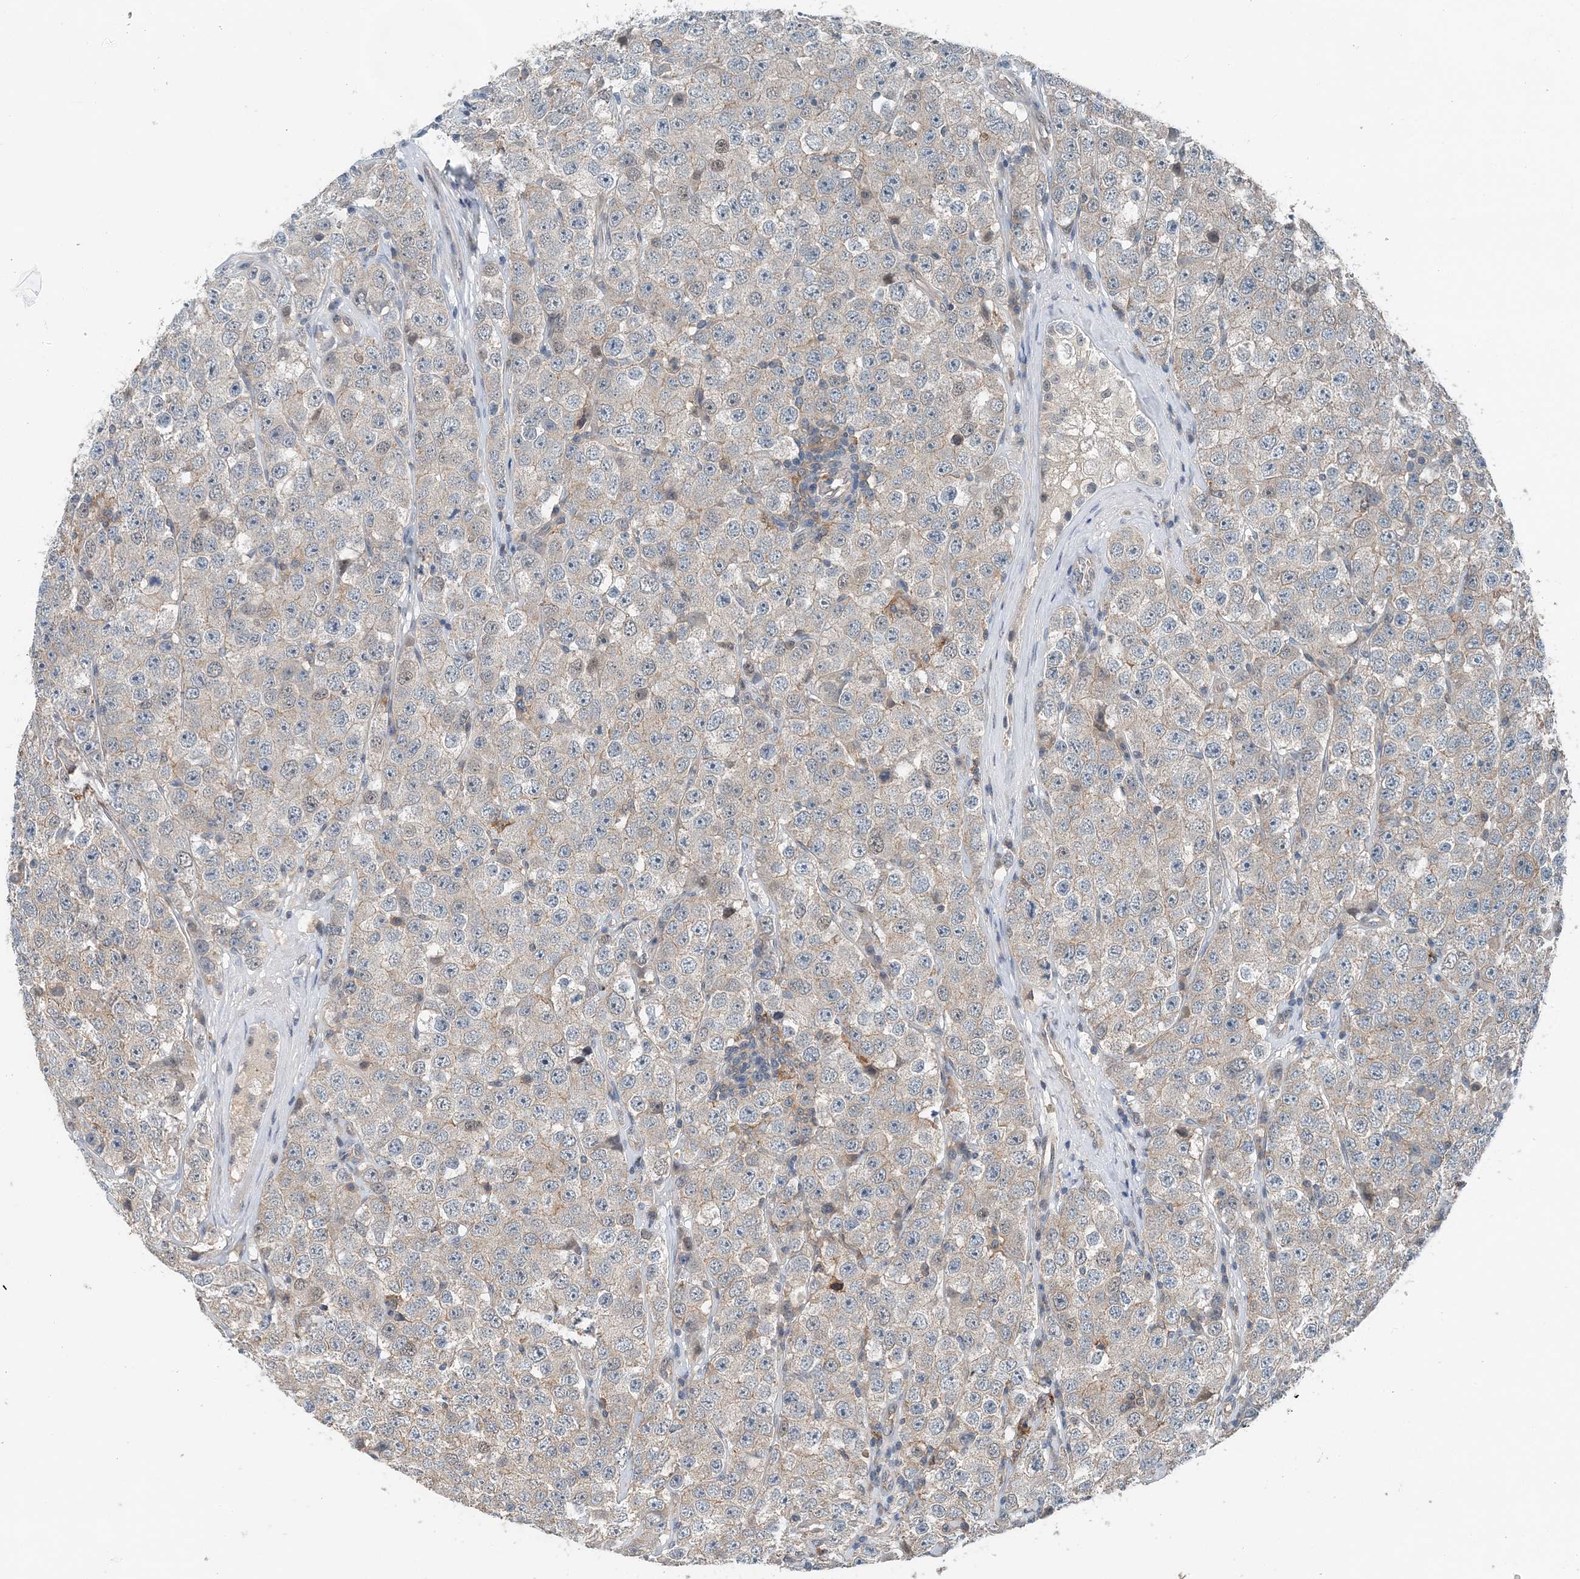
{"staining": {"intensity": "negative", "quantity": "none", "location": "none"}, "tissue": "testis cancer", "cell_type": "Tumor cells", "image_type": "cancer", "snomed": [{"axis": "morphology", "description": "Seminoma, NOS"}, {"axis": "topography", "description": "Testis"}], "caption": "Immunohistochemistry (IHC) image of human testis seminoma stained for a protein (brown), which shows no staining in tumor cells.", "gene": "SMPD3", "patient": {"sex": "male", "age": 28}}